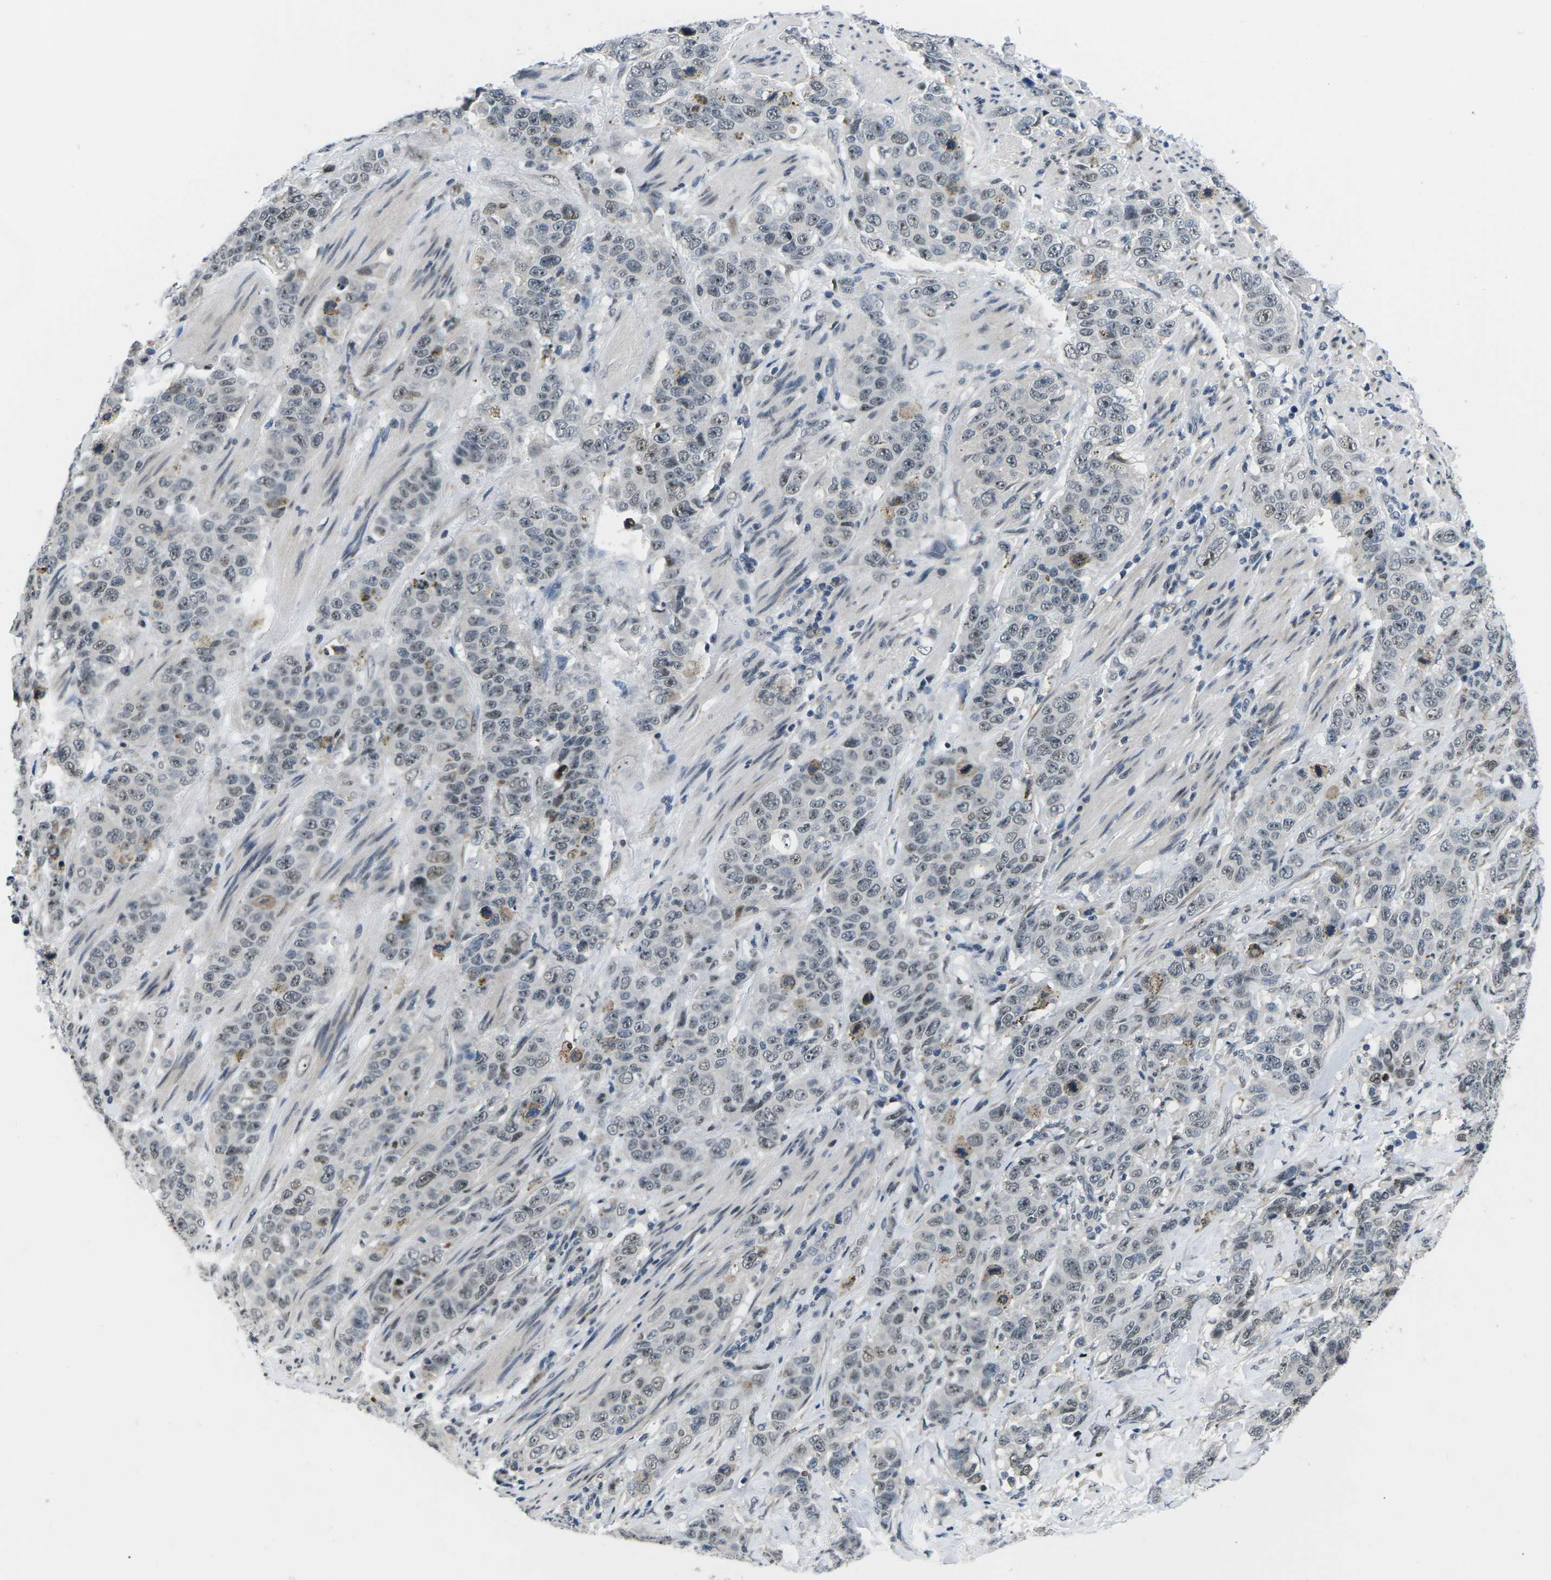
{"staining": {"intensity": "weak", "quantity": "25%-75%", "location": "nuclear"}, "tissue": "stomach cancer", "cell_type": "Tumor cells", "image_type": "cancer", "snomed": [{"axis": "morphology", "description": "Adenocarcinoma, NOS"}, {"axis": "topography", "description": "Stomach"}], "caption": "IHC staining of stomach cancer (adenocarcinoma), which displays low levels of weak nuclear positivity in about 25%-75% of tumor cells indicating weak nuclear protein positivity. The staining was performed using DAB (3,3'-diaminobenzidine) (brown) for protein detection and nuclei were counterstained in hematoxylin (blue).", "gene": "NSRP1", "patient": {"sex": "male", "age": 48}}